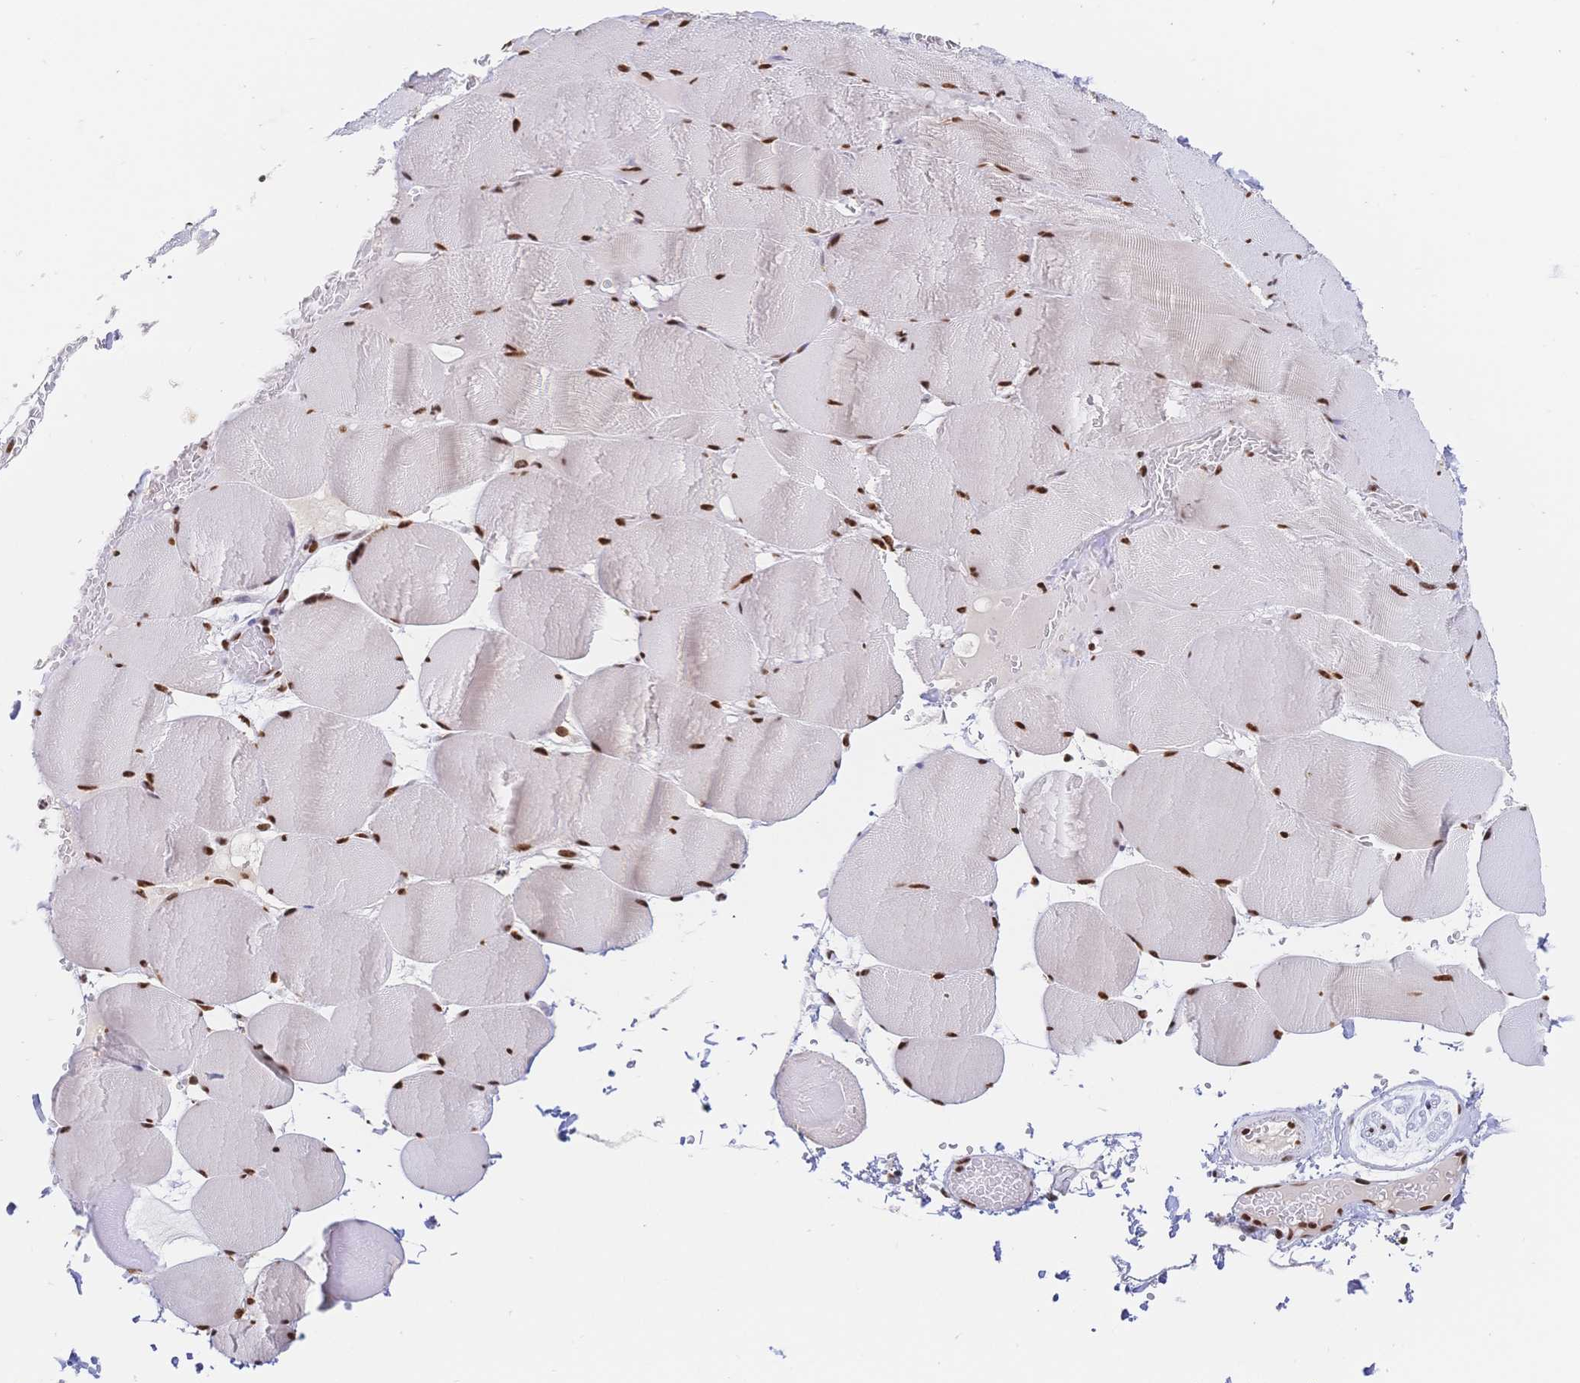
{"staining": {"intensity": "moderate", "quantity": ">75%", "location": "cytoplasmic/membranous,nuclear"}, "tissue": "skeletal muscle", "cell_type": "Myocytes", "image_type": "normal", "snomed": [{"axis": "morphology", "description": "Normal tissue, NOS"}, {"axis": "topography", "description": "Skeletal muscle"}, {"axis": "topography", "description": "Head-Neck"}], "caption": "This photomicrograph reveals normal skeletal muscle stained with IHC to label a protein in brown. The cytoplasmic/membranous,nuclear of myocytes show moderate positivity for the protein. Nuclei are counter-stained blue.", "gene": "SRSF1", "patient": {"sex": "male", "age": 66}}